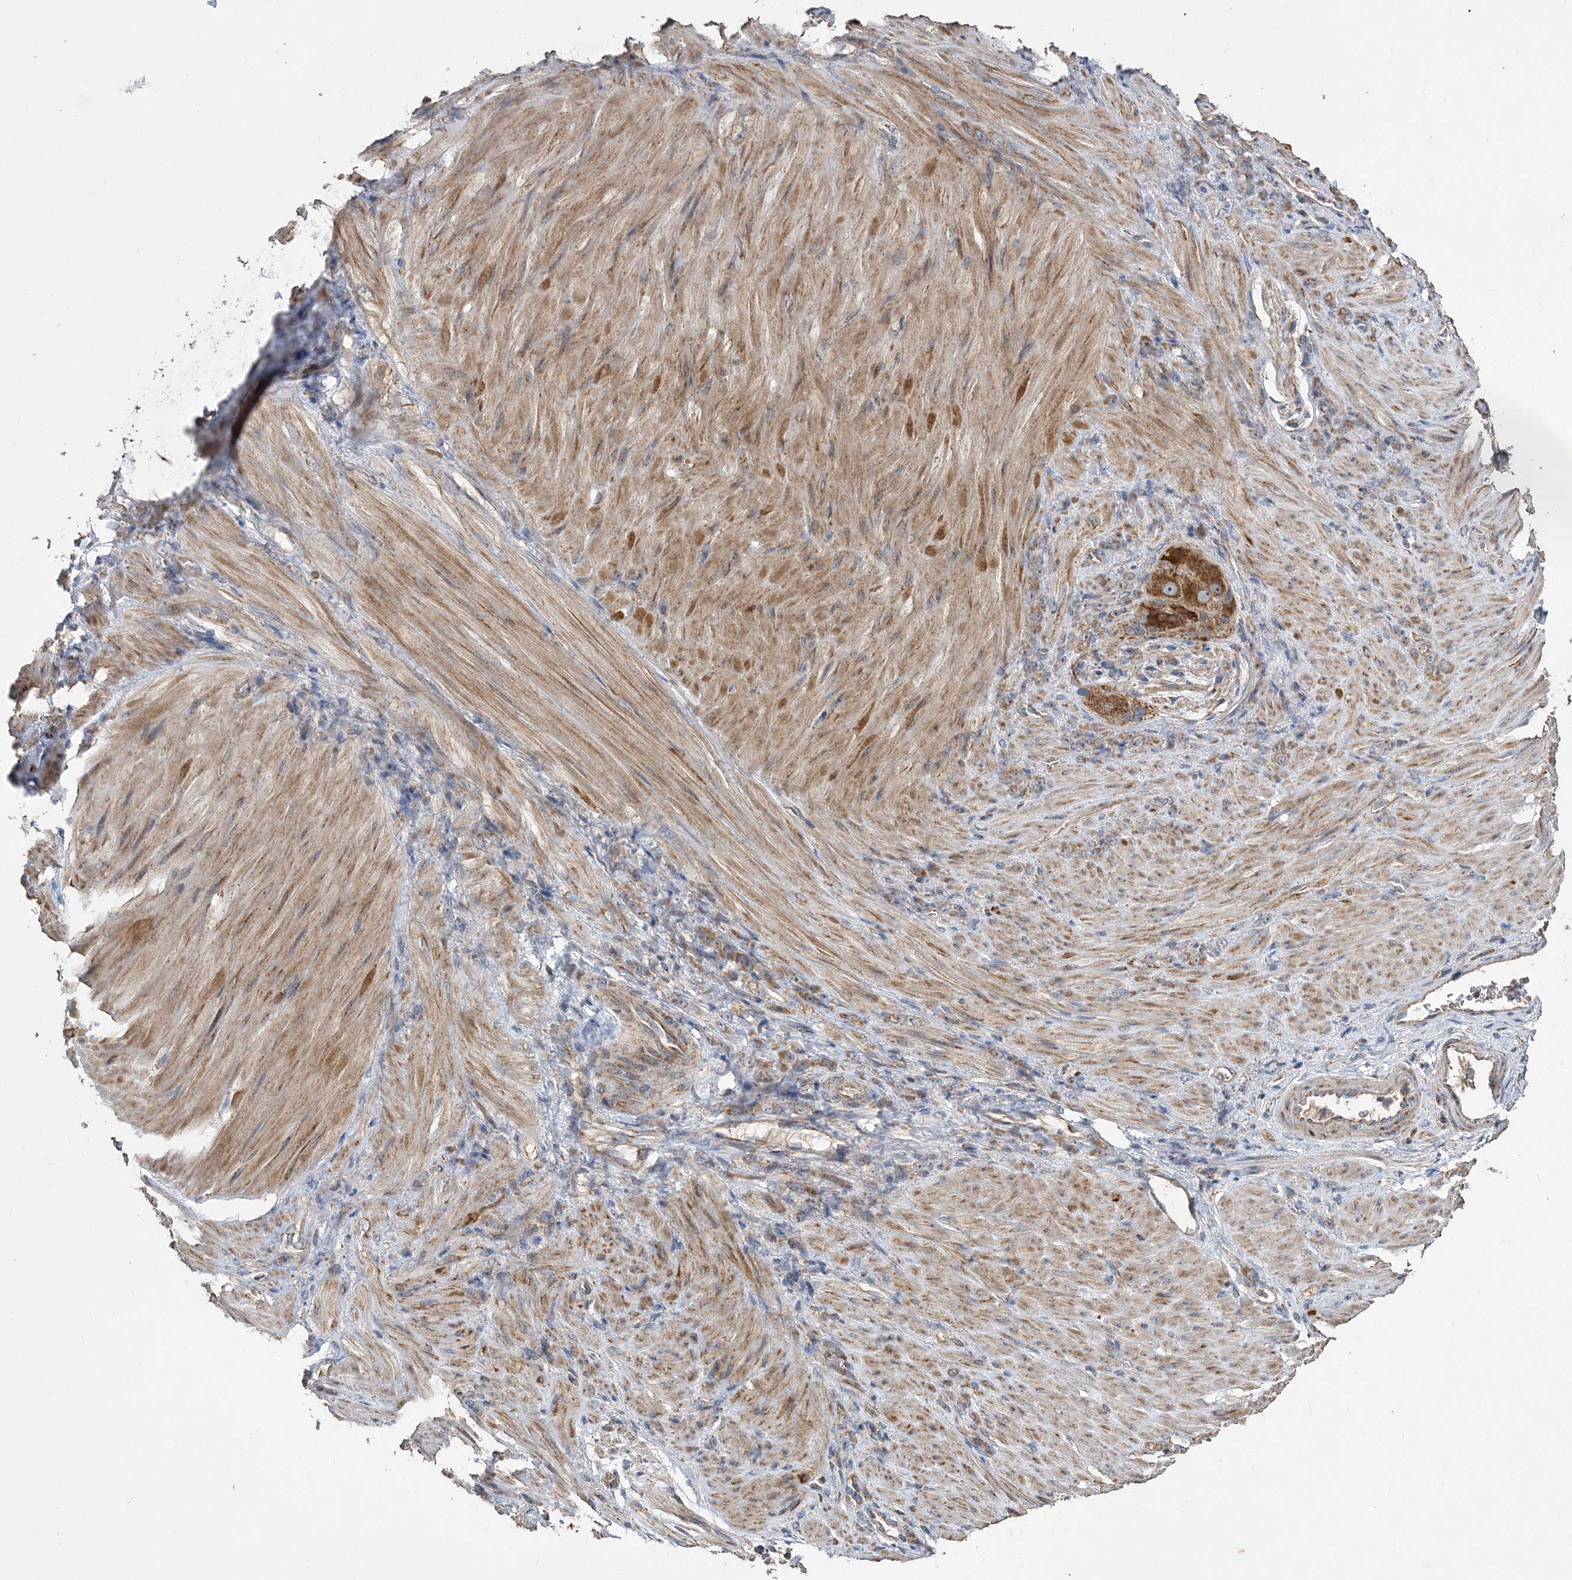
{"staining": {"intensity": "moderate", "quantity": ">75%", "location": "cytoplasmic/membranous"}, "tissue": "stomach cancer", "cell_type": "Tumor cells", "image_type": "cancer", "snomed": [{"axis": "morphology", "description": "Normal tissue, NOS"}, {"axis": "morphology", "description": "Adenocarcinoma, NOS"}, {"axis": "topography", "description": "Stomach"}], "caption": "Adenocarcinoma (stomach) stained with a brown dye reveals moderate cytoplasmic/membranous positive staining in about >75% of tumor cells.", "gene": "POC5", "patient": {"sex": "male", "age": 82}}